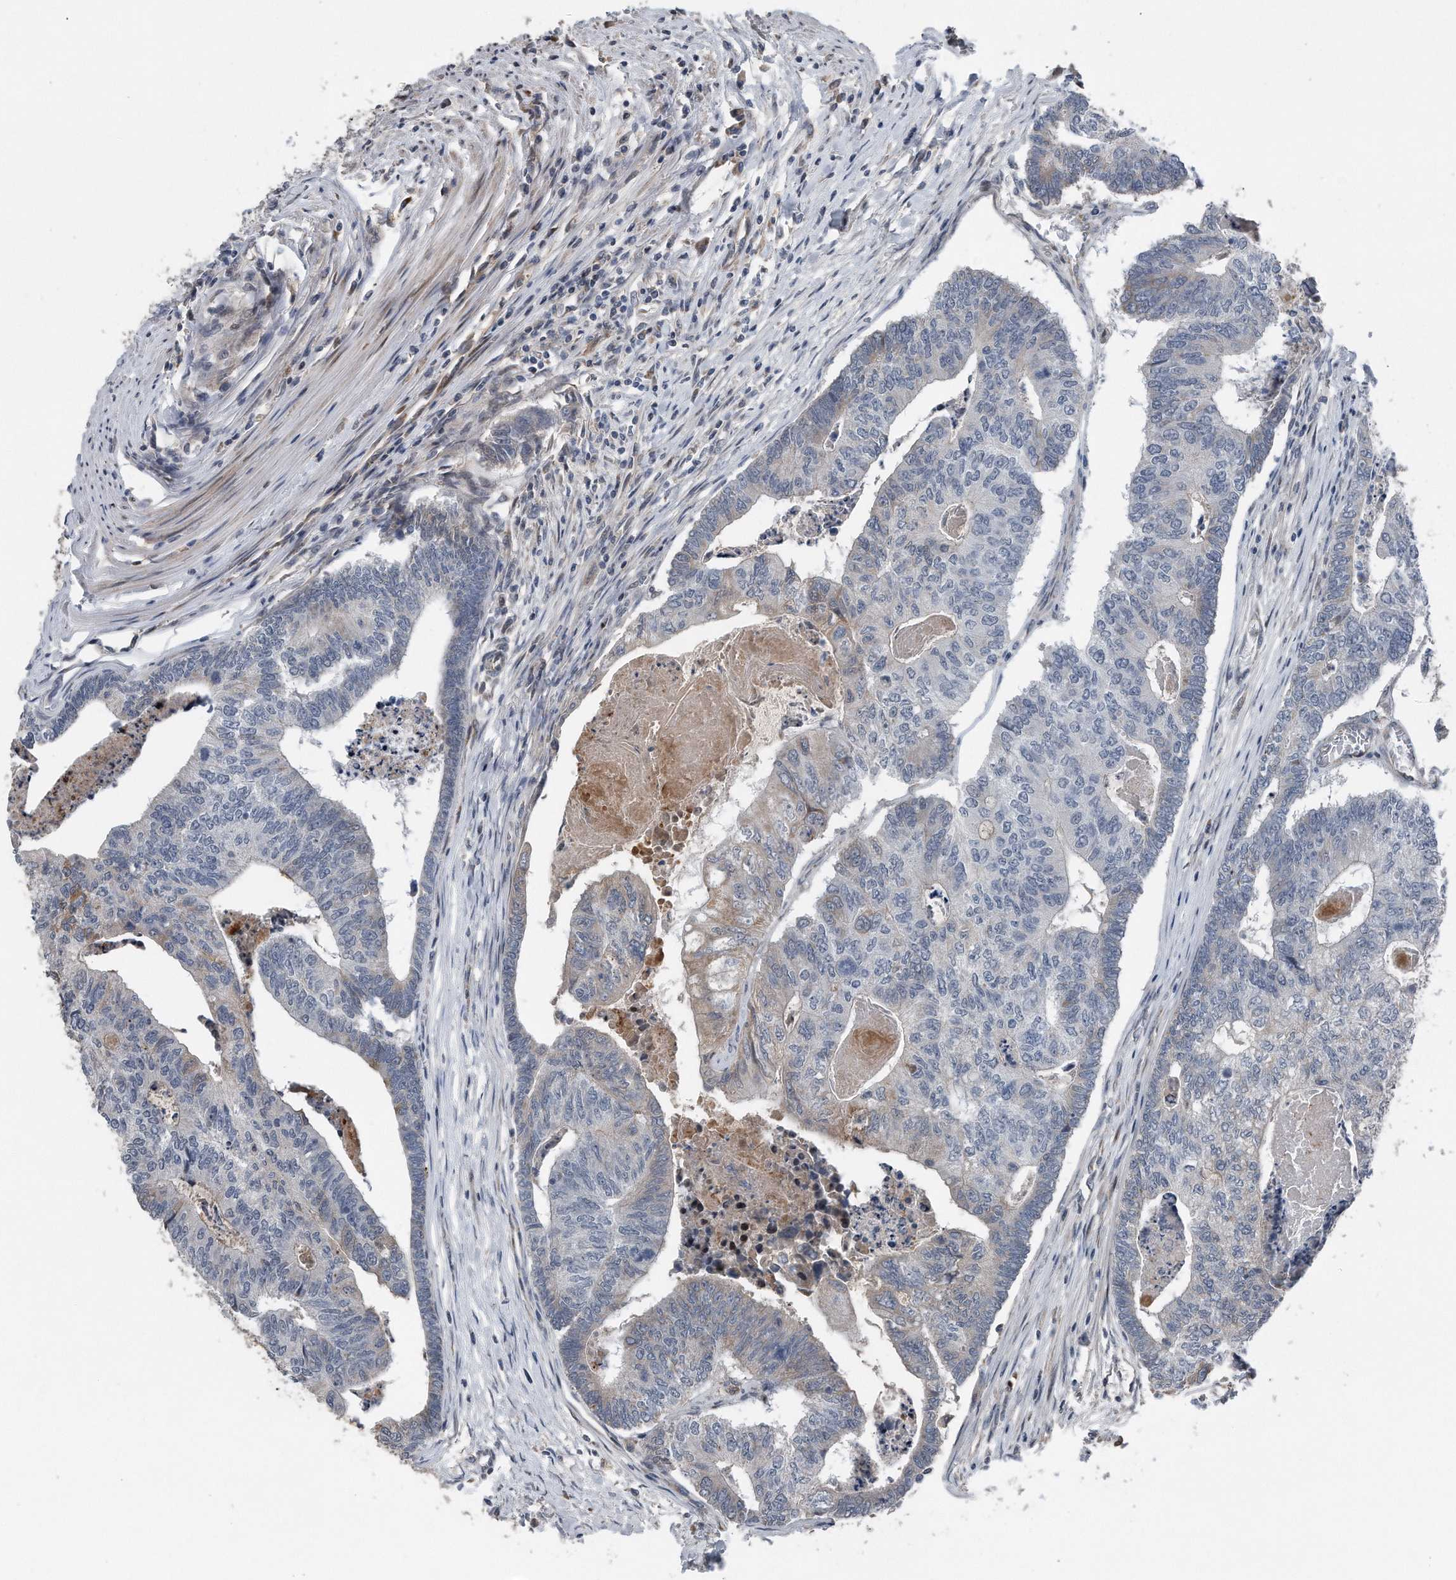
{"staining": {"intensity": "weak", "quantity": "<25%", "location": "cytoplasmic/membranous"}, "tissue": "colorectal cancer", "cell_type": "Tumor cells", "image_type": "cancer", "snomed": [{"axis": "morphology", "description": "Adenocarcinoma, NOS"}, {"axis": "topography", "description": "Colon"}], "caption": "The immunohistochemistry (IHC) histopathology image has no significant positivity in tumor cells of colorectal cancer (adenocarcinoma) tissue.", "gene": "DST", "patient": {"sex": "female", "age": 67}}